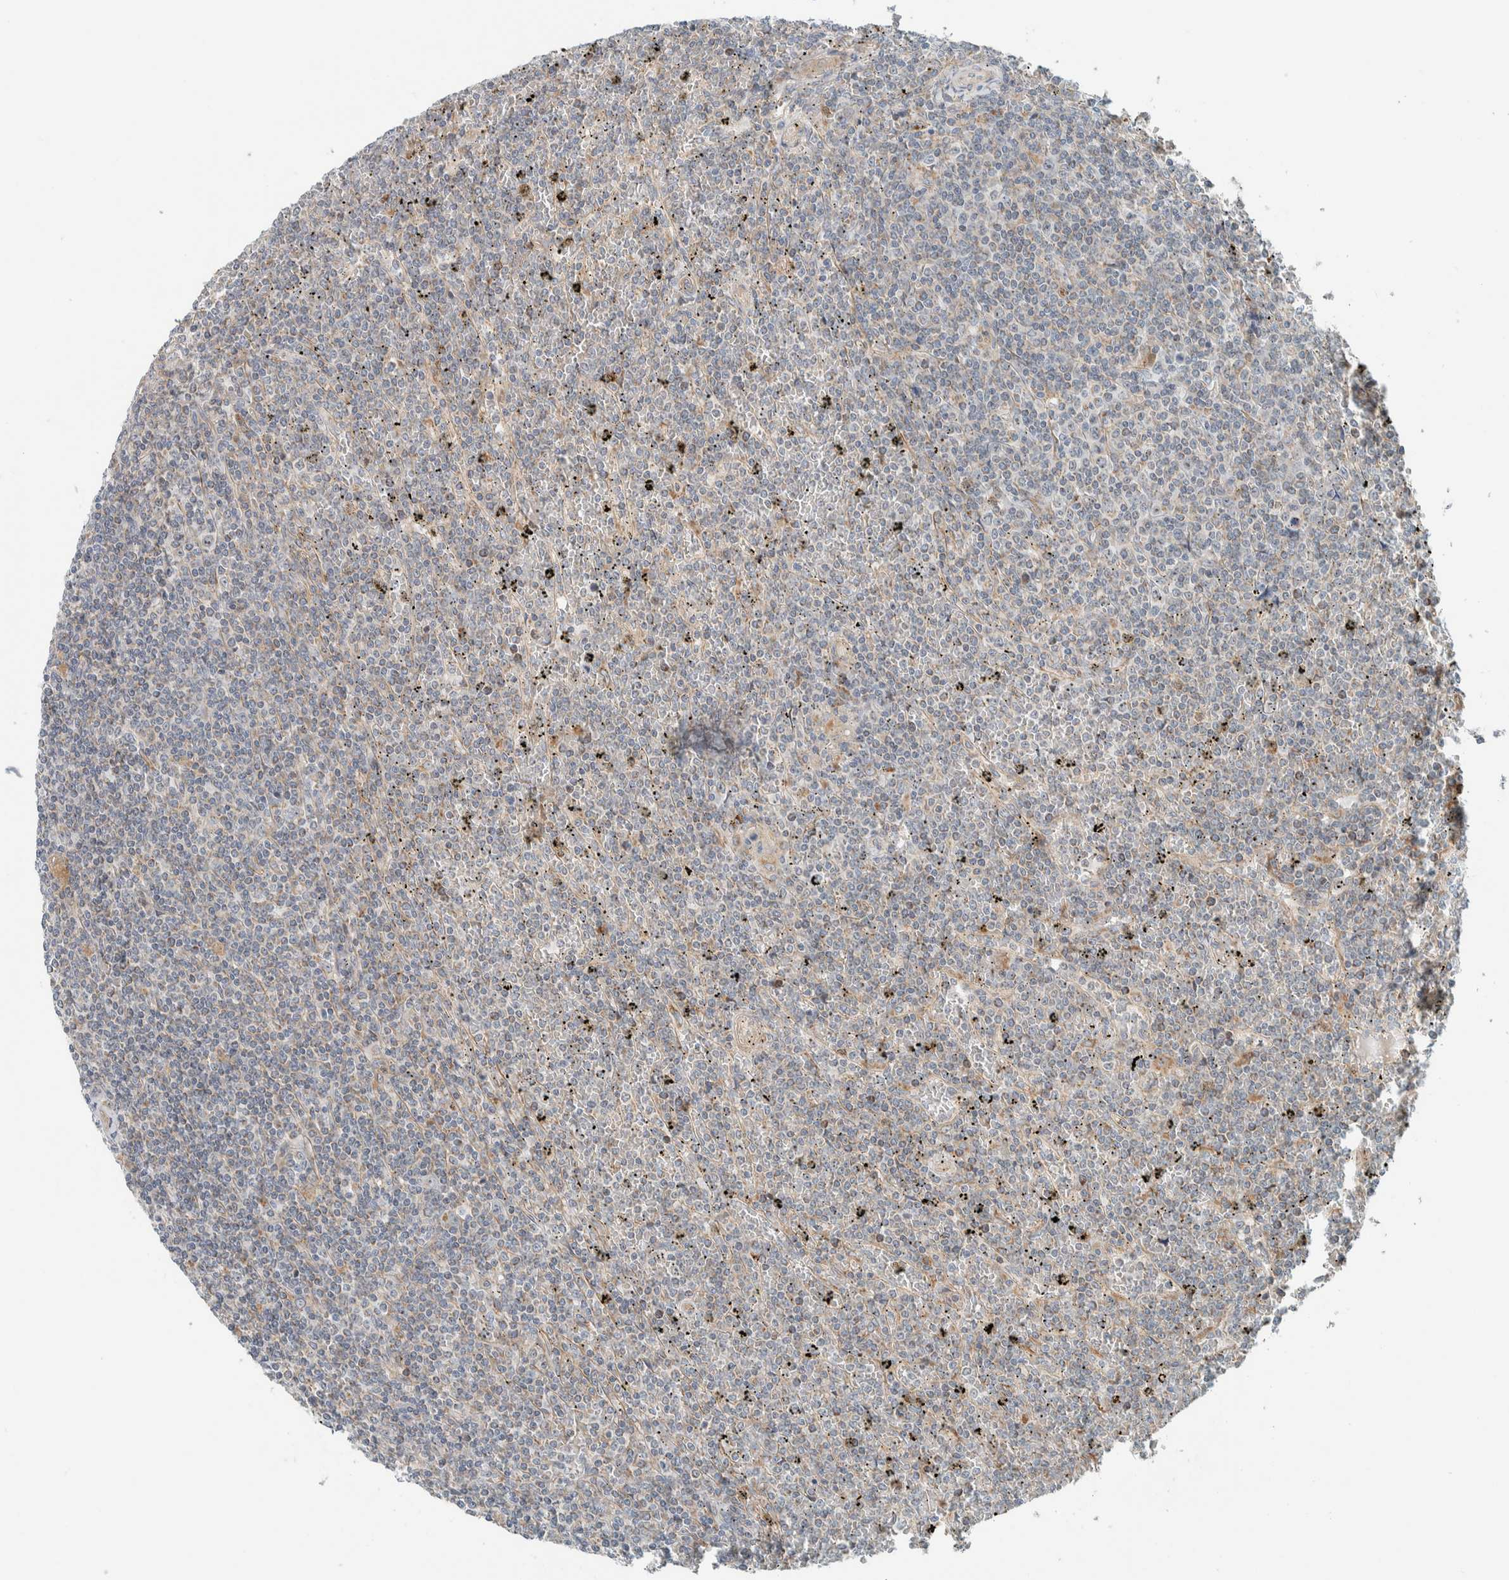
{"staining": {"intensity": "negative", "quantity": "none", "location": "none"}, "tissue": "lymphoma", "cell_type": "Tumor cells", "image_type": "cancer", "snomed": [{"axis": "morphology", "description": "Malignant lymphoma, non-Hodgkin's type, Low grade"}, {"axis": "topography", "description": "Spleen"}], "caption": "Tumor cells are negative for protein expression in human lymphoma.", "gene": "SLFN12L", "patient": {"sex": "female", "age": 19}}